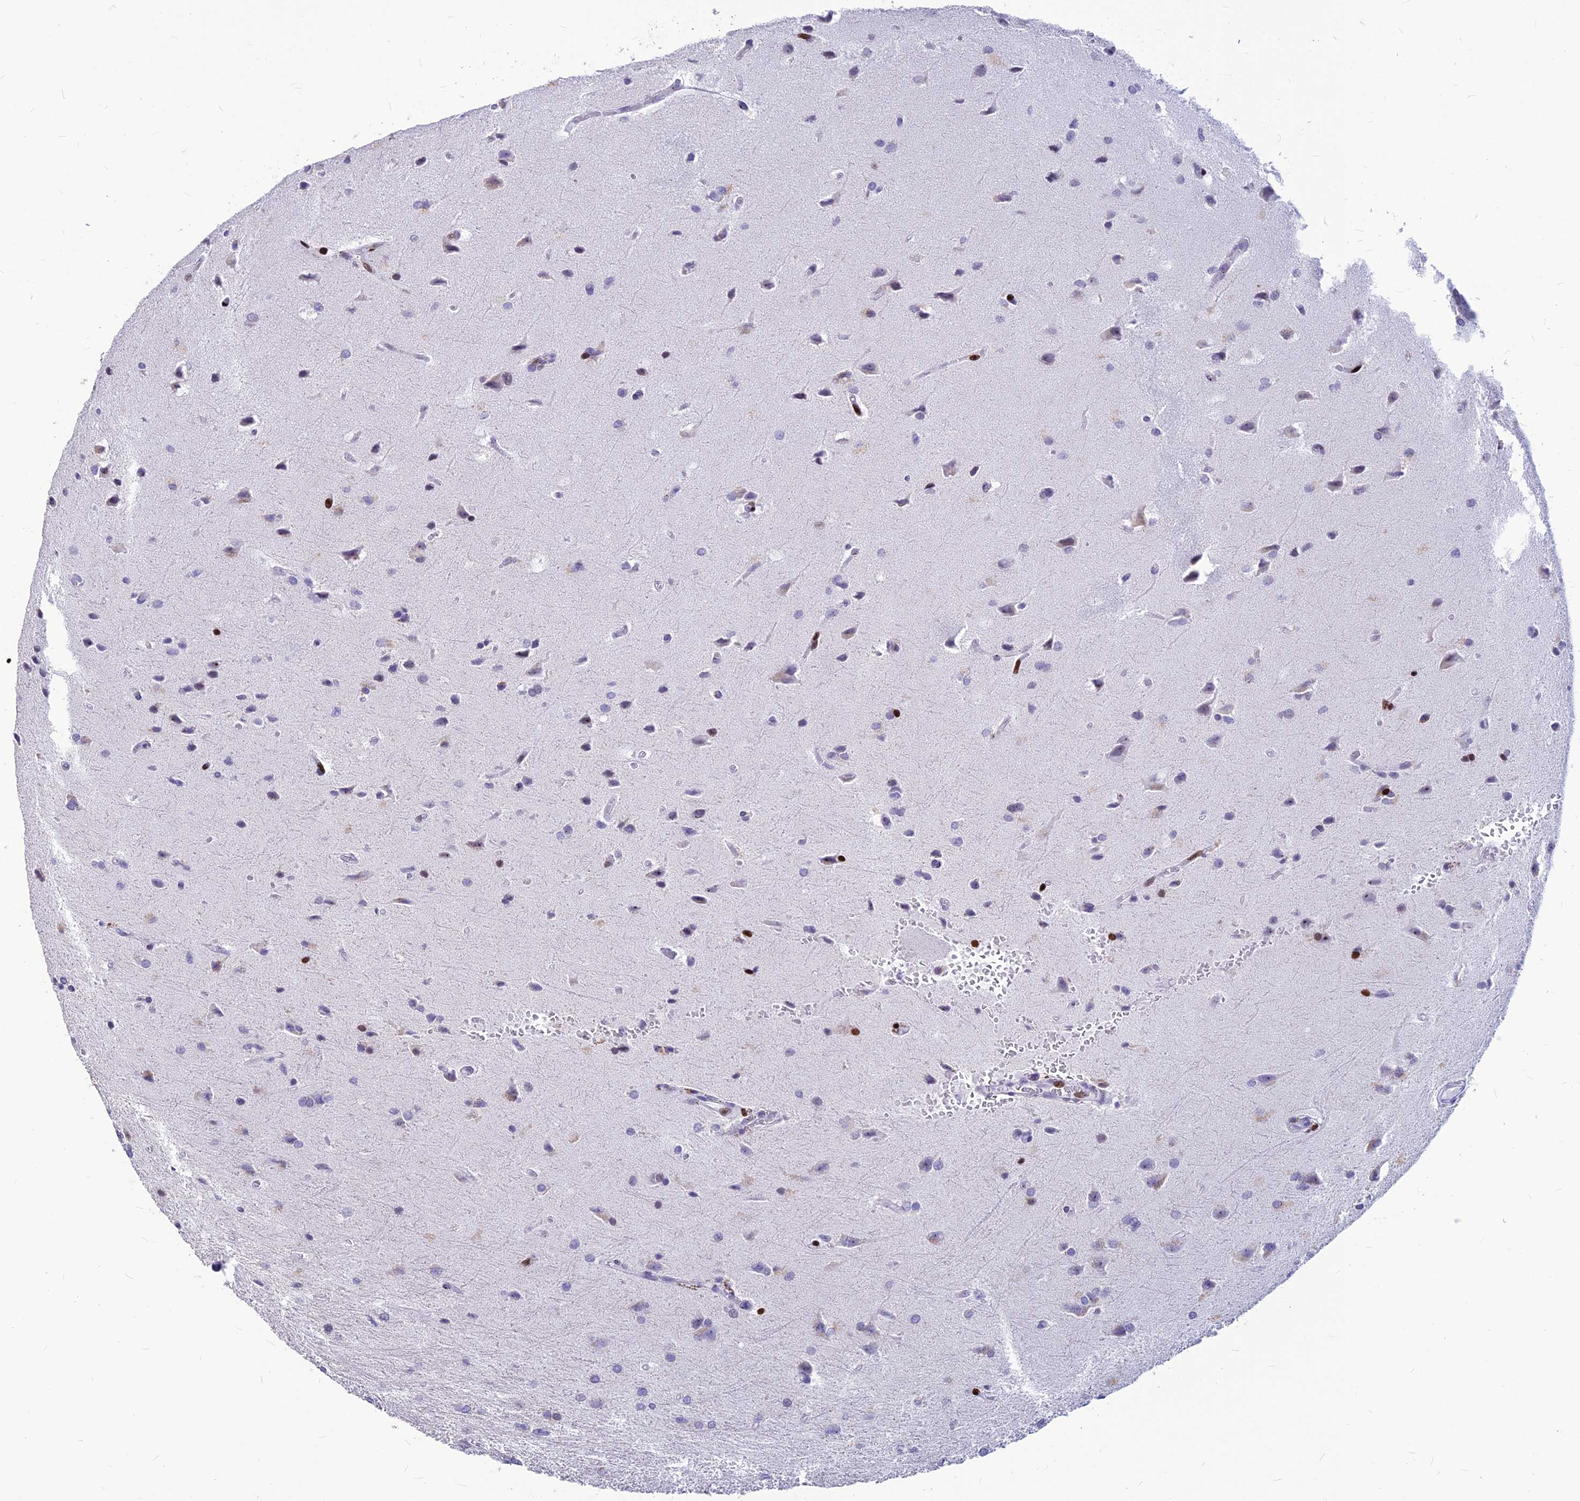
{"staining": {"intensity": "negative", "quantity": "none", "location": "none"}, "tissue": "glioma", "cell_type": "Tumor cells", "image_type": "cancer", "snomed": [{"axis": "morphology", "description": "Glioma, malignant, High grade"}, {"axis": "topography", "description": "Brain"}], "caption": "High-grade glioma (malignant) stained for a protein using immunohistochemistry (IHC) demonstrates no positivity tumor cells.", "gene": "PRPS1", "patient": {"sex": "female", "age": 50}}